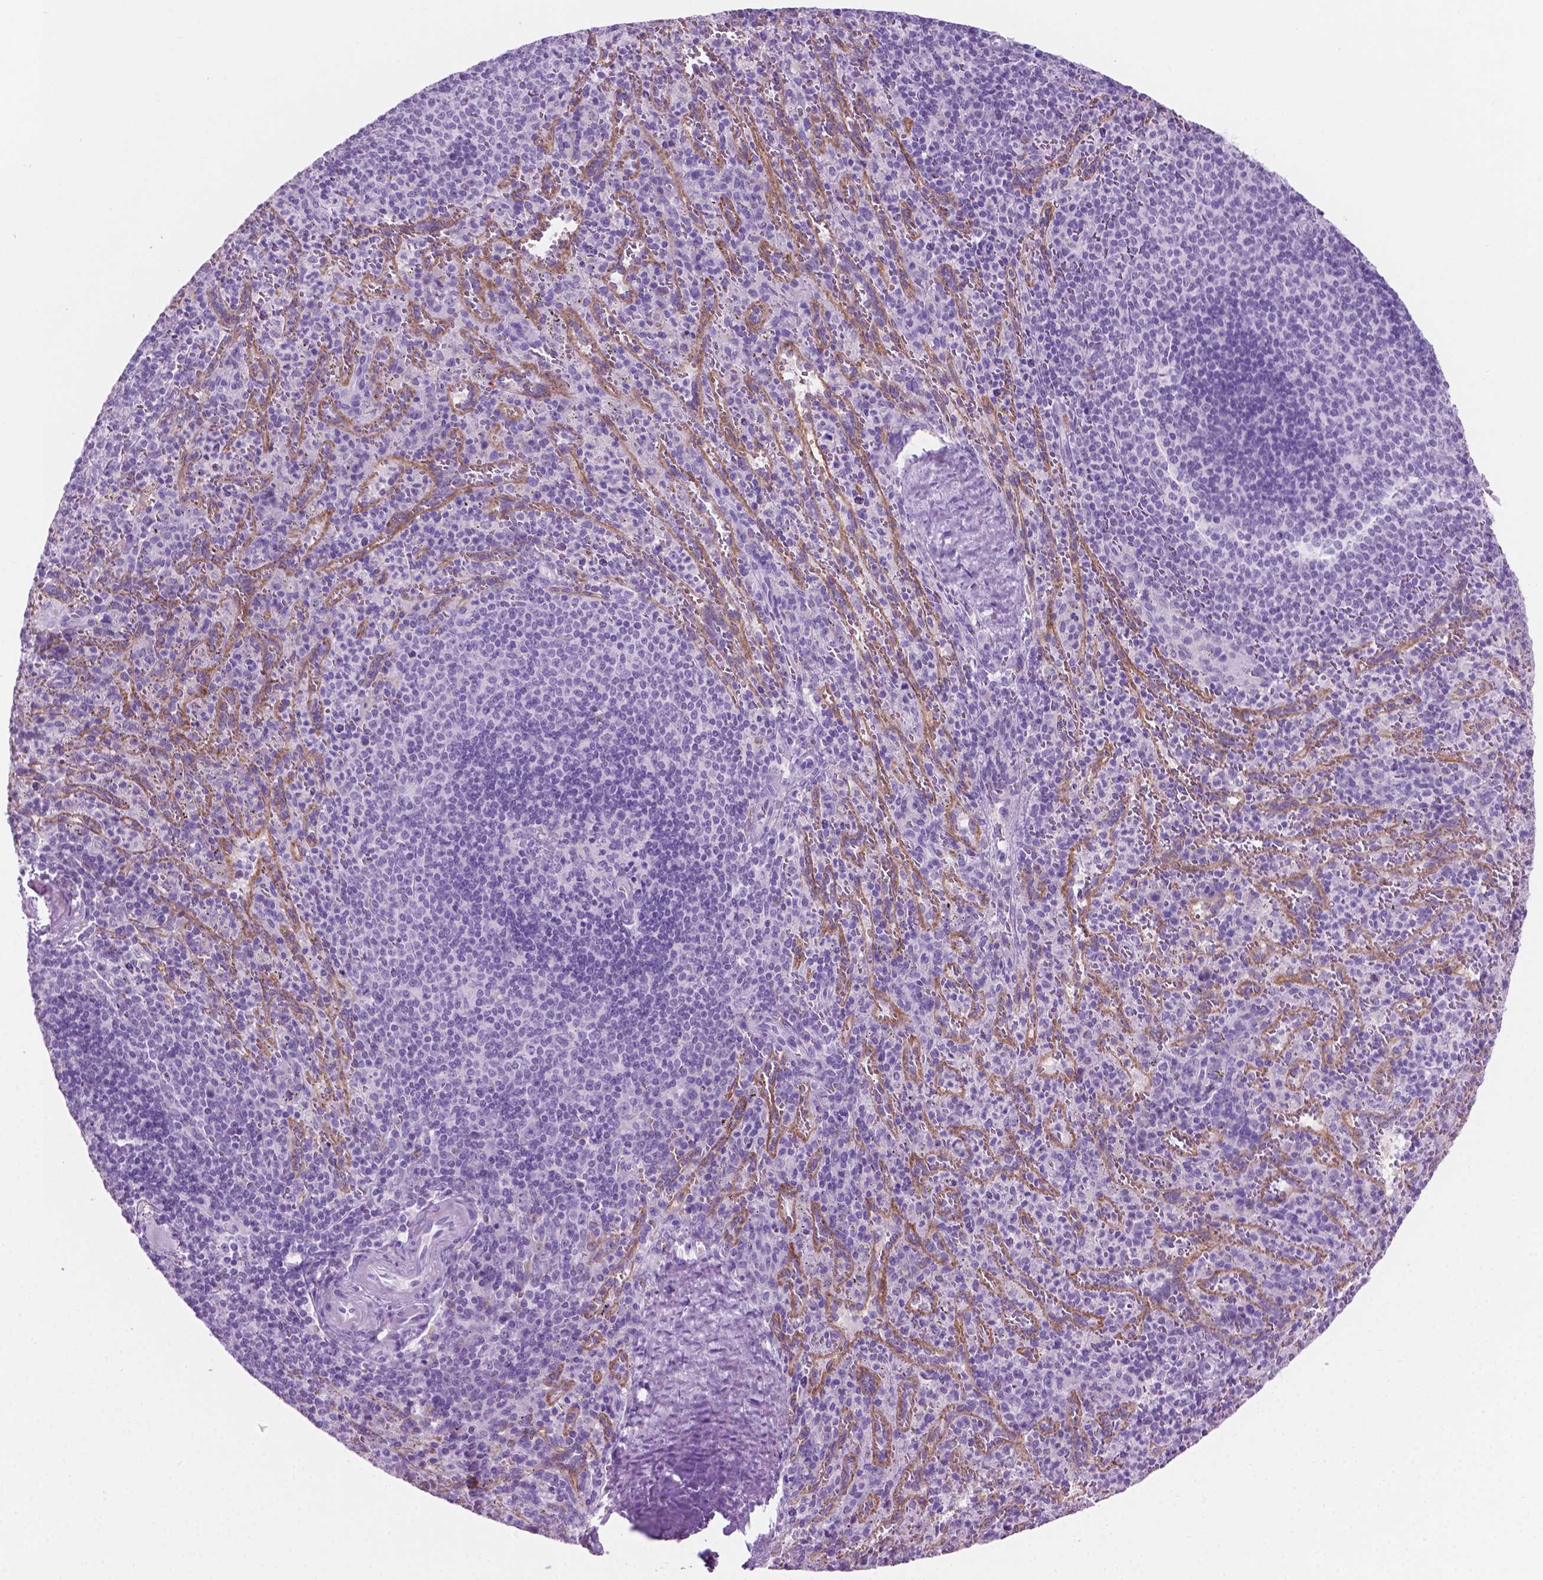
{"staining": {"intensity": "negative", "quantity": "none", "location": "none"}, "tissue": "spleen", "cell_type": "Cells in red pulp", "image_type": "normal", "snomed": [{"axis": "morphology", "description": "Normal tissue, NOS"}, {"axis": "topography", "description": "Spleen"}], "caption": "DAB immunohistochemical staining of normal human spleen demonstrates no significant positivity in cells in red pulp.", "gene": "GRIN2B", "patient": {"sex": "male", "age": 57}}